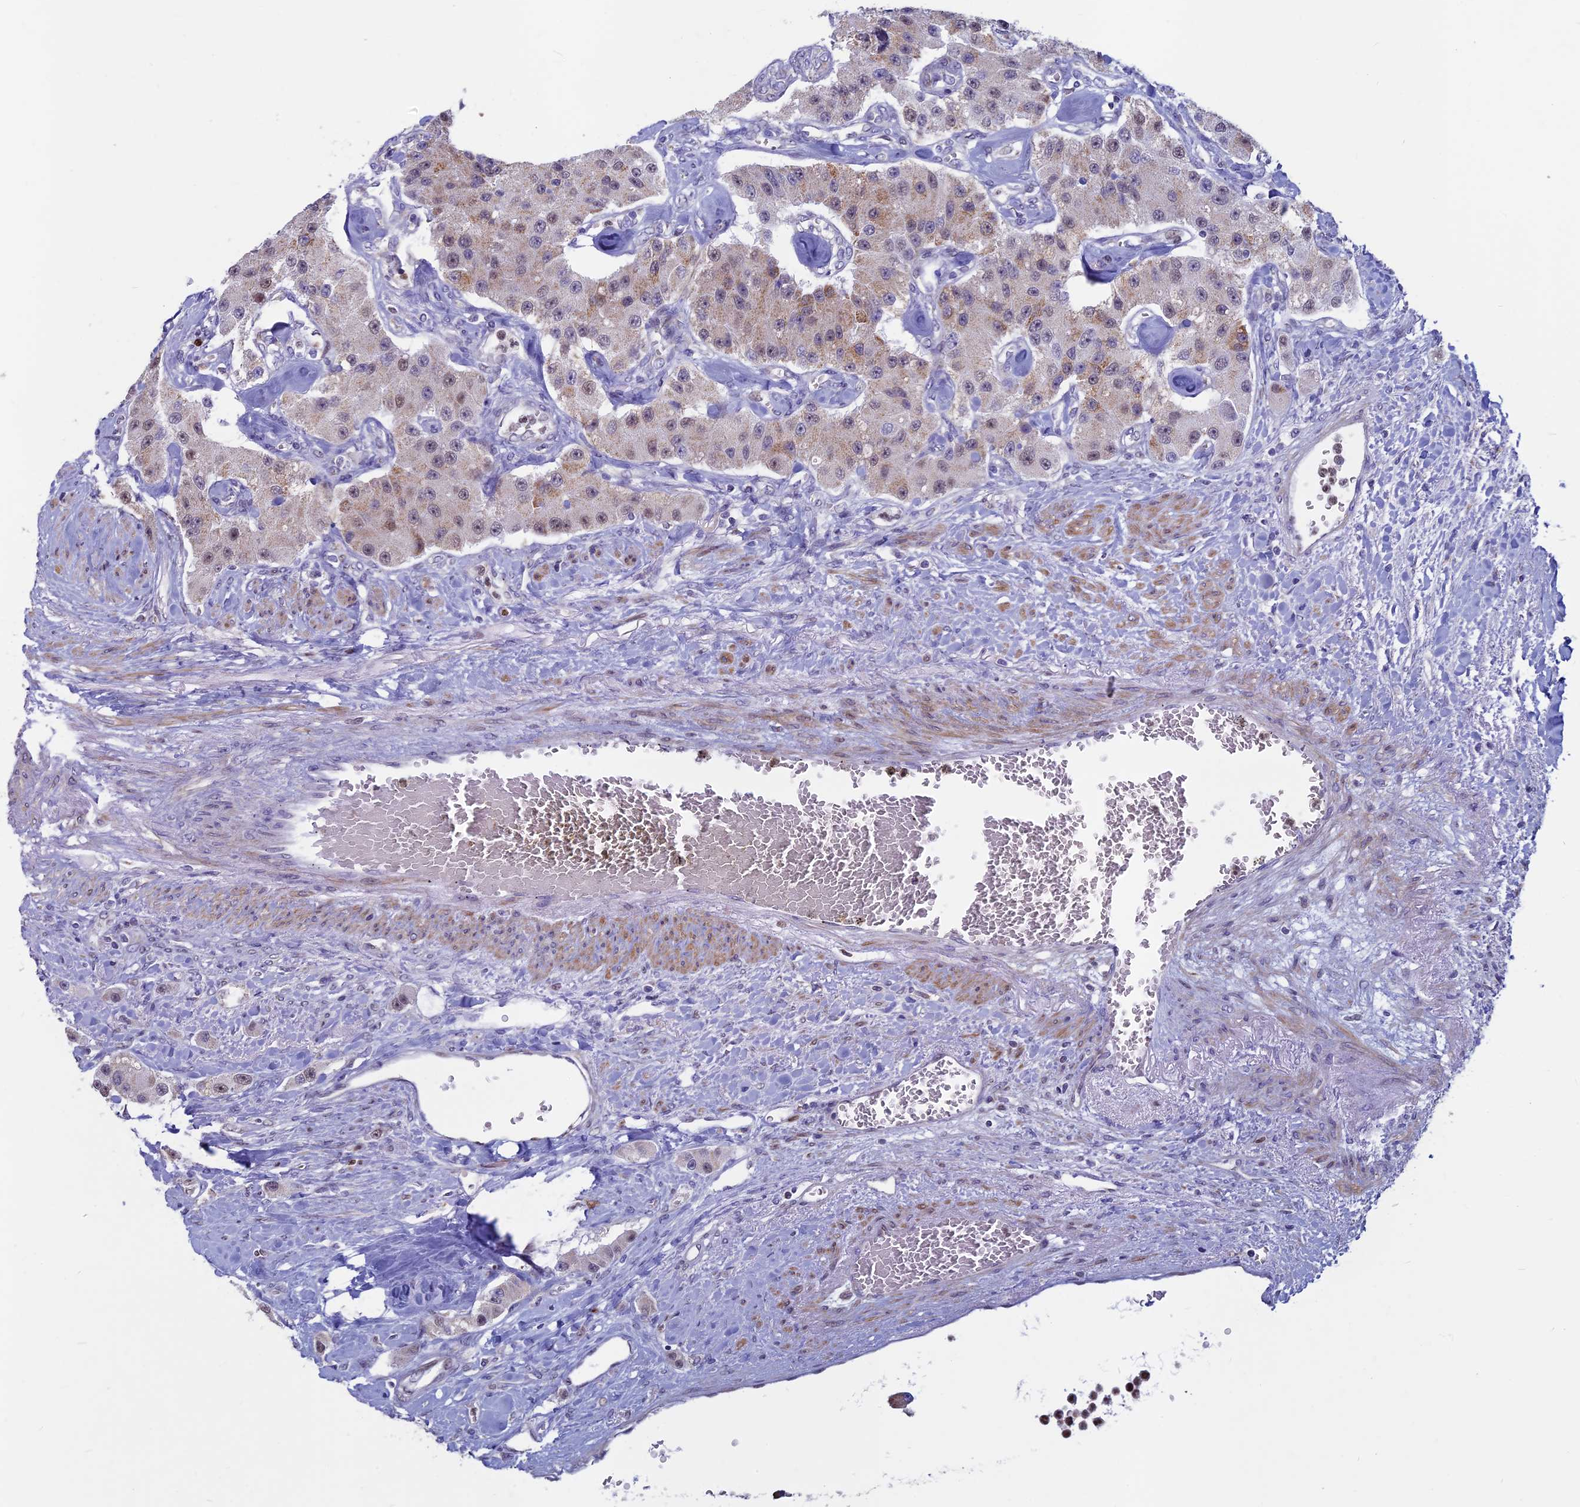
{"staining": {"intensity": "weak", "quantity": "<25%", "location": "cytoplasmic/membranous,nuclear"}, "tissue": "carcinoid", "cell_type": "Tumor cells", "image_type": "cancer", "snomed": [{"axis": "morphology", "description": "Carcinoid, malignant, NOS"}, {"axis": "topography", "description": "Pancreas"}], "caption": "Human carcinoid stained for a protein using IHC reveals no positivity in tumor cells.", "gene": "ACSS1", "patient": {"sex": "male", "age": 41}}